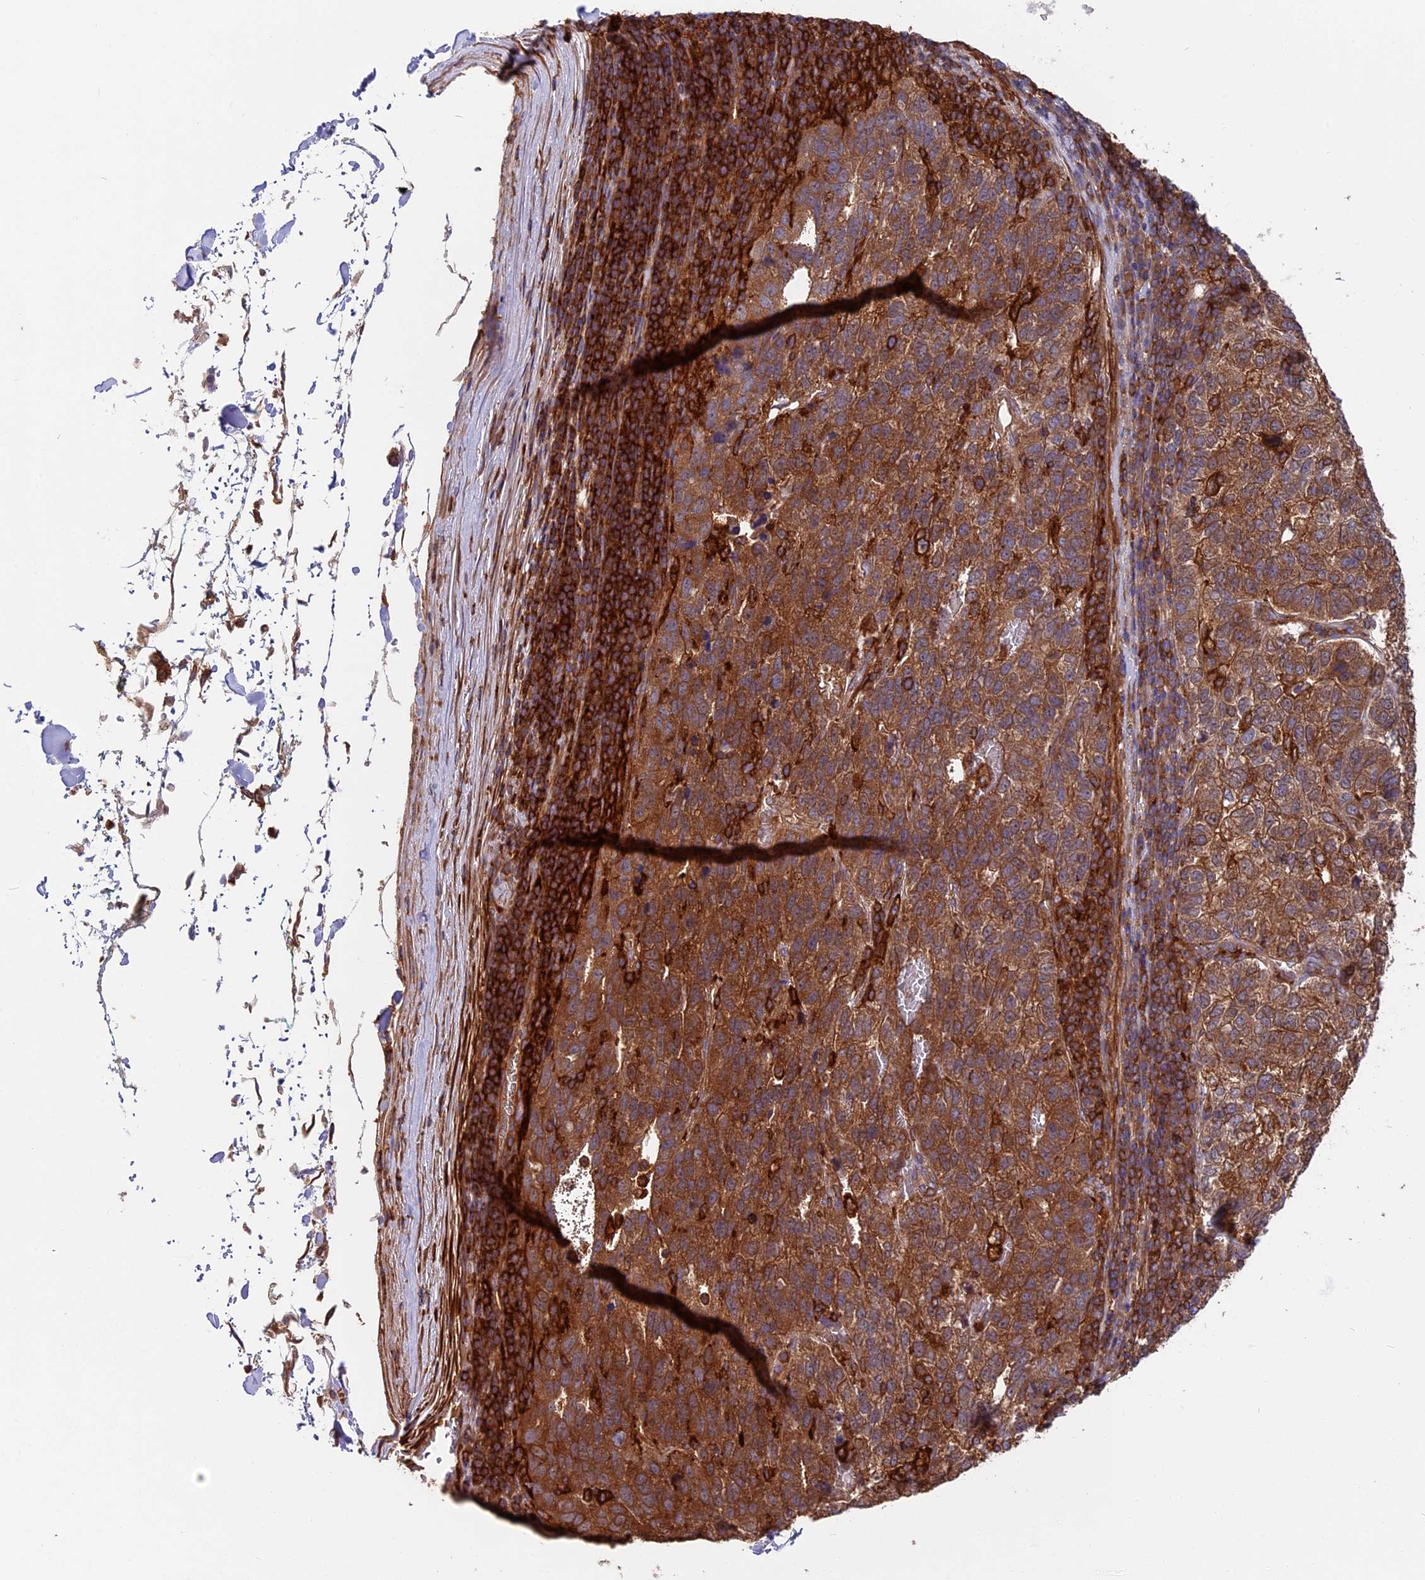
{"staining": {"intensity": "strong", "quantity": ">75%", "location": "cytoplasmic/membranous"}, "tissue": "pancreatic cancer", "cell_type": "Tumor cells", "image_type": "cancer", "snomed": [{"axis": "morphology", "description": "Adenocarcinoma, NOS"}, {"axis": "topography", "description": "Pancreas"}], "caption": "Pancreatic cancer tissue demonstrates strong cytoplasmic/membranous positivity in about >75% of tumor cells, visualized by immunohistochemistry.", "gene": "MYO9B", "patient": {"sex": "female", "age": 61}}